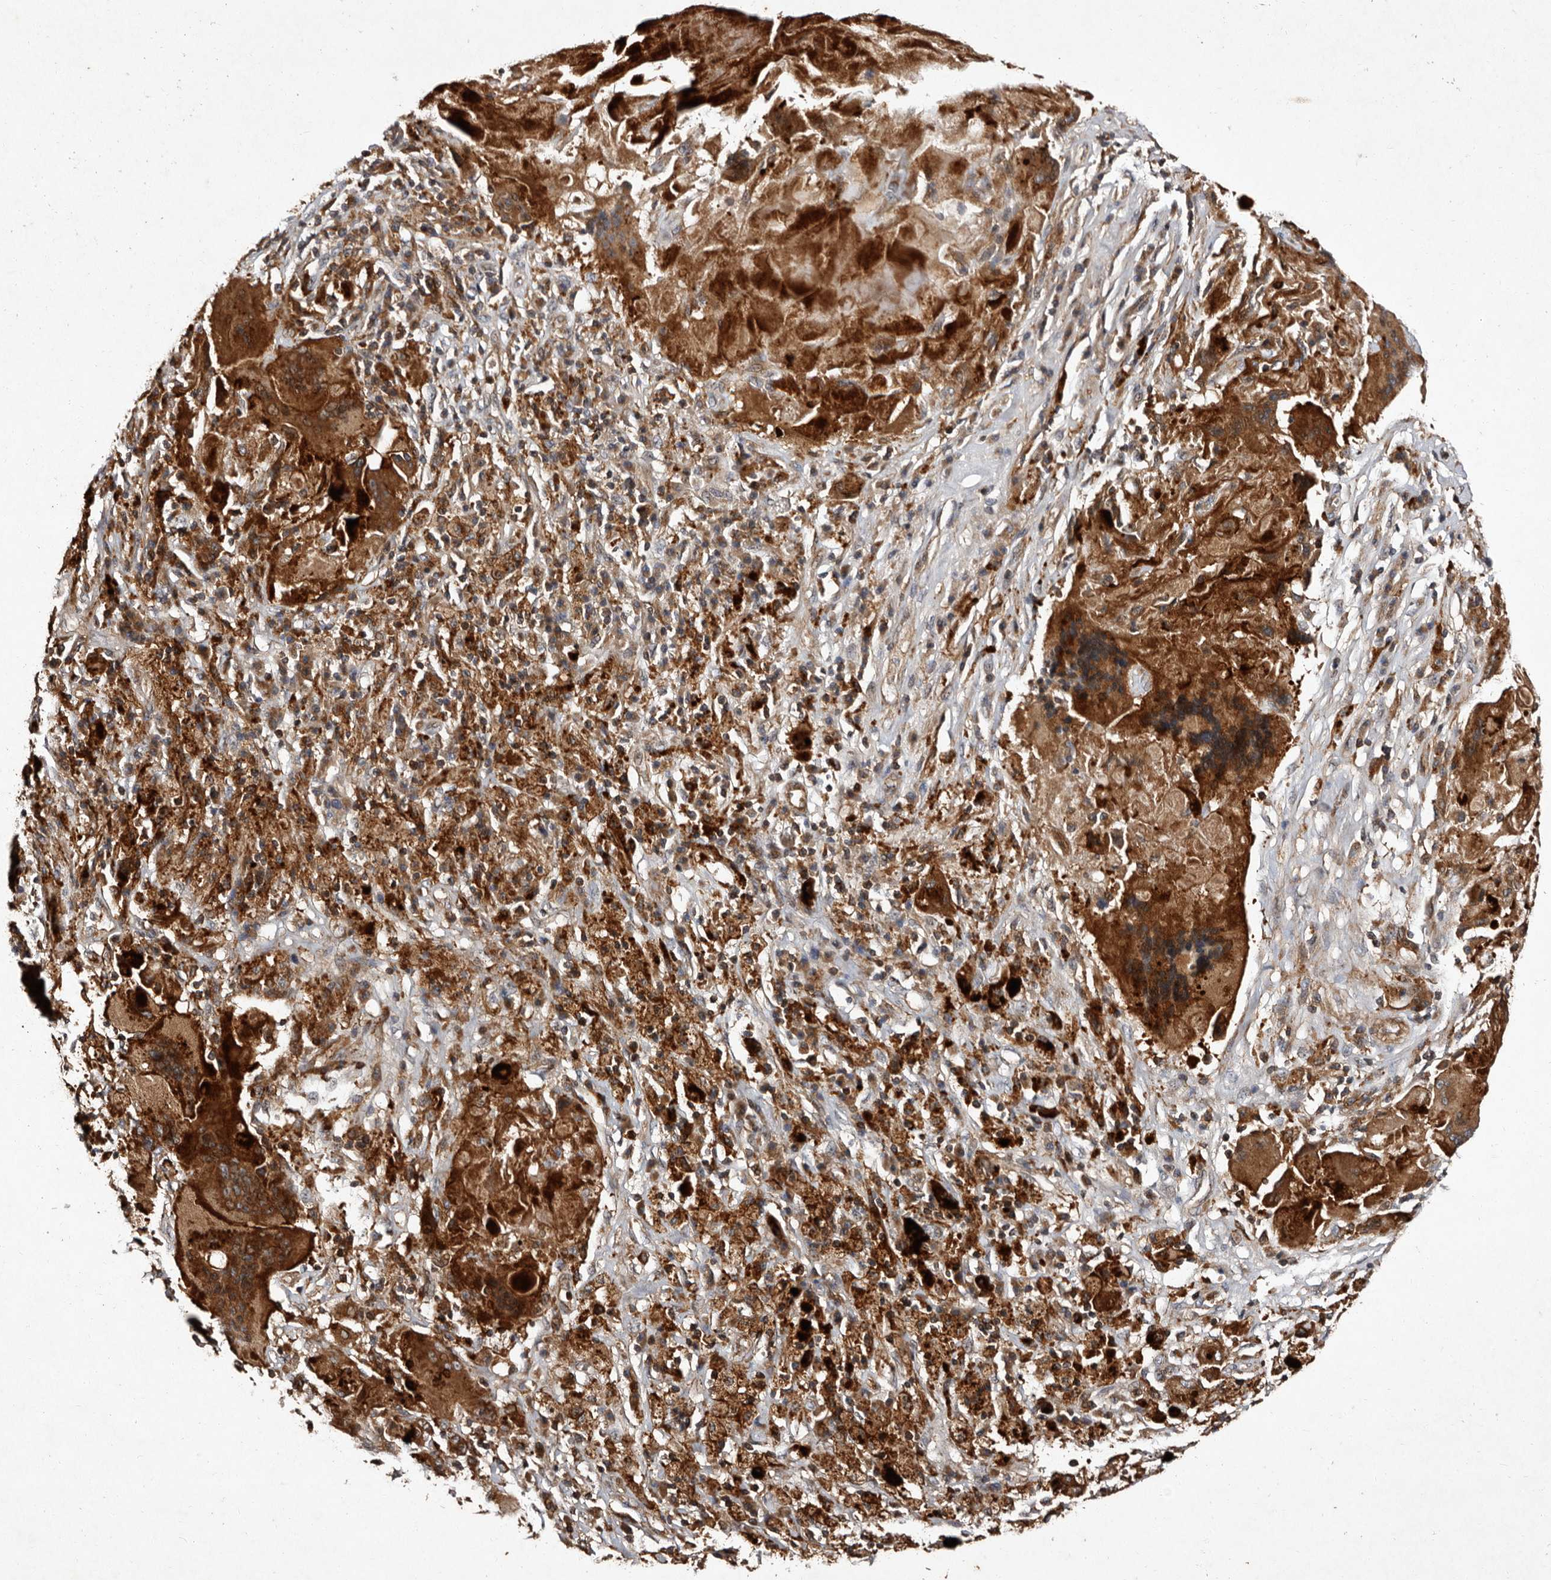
{"staining": {"intensity": "strong", "quantity": ">75%", "location": "cytoplasmic/membranous"}, "tissue": "lung cancer", "cell_type": "Tumor cells", "image_type": "cancer", "snomed": [{"axis": "morphology", "description": "Squamous cell carcinoma, NOS"}, {"axis": "topography", "description": "Lung"}], "caption": "Human lung cancer (squamous cell carcinoma) stained with a brown dye exhibits strong cytoplasmic/membranous positive expression in approximately >75% of tumor cells.", "gene": "PRKD3", "patient": {"sex": "male", "age": 61}}